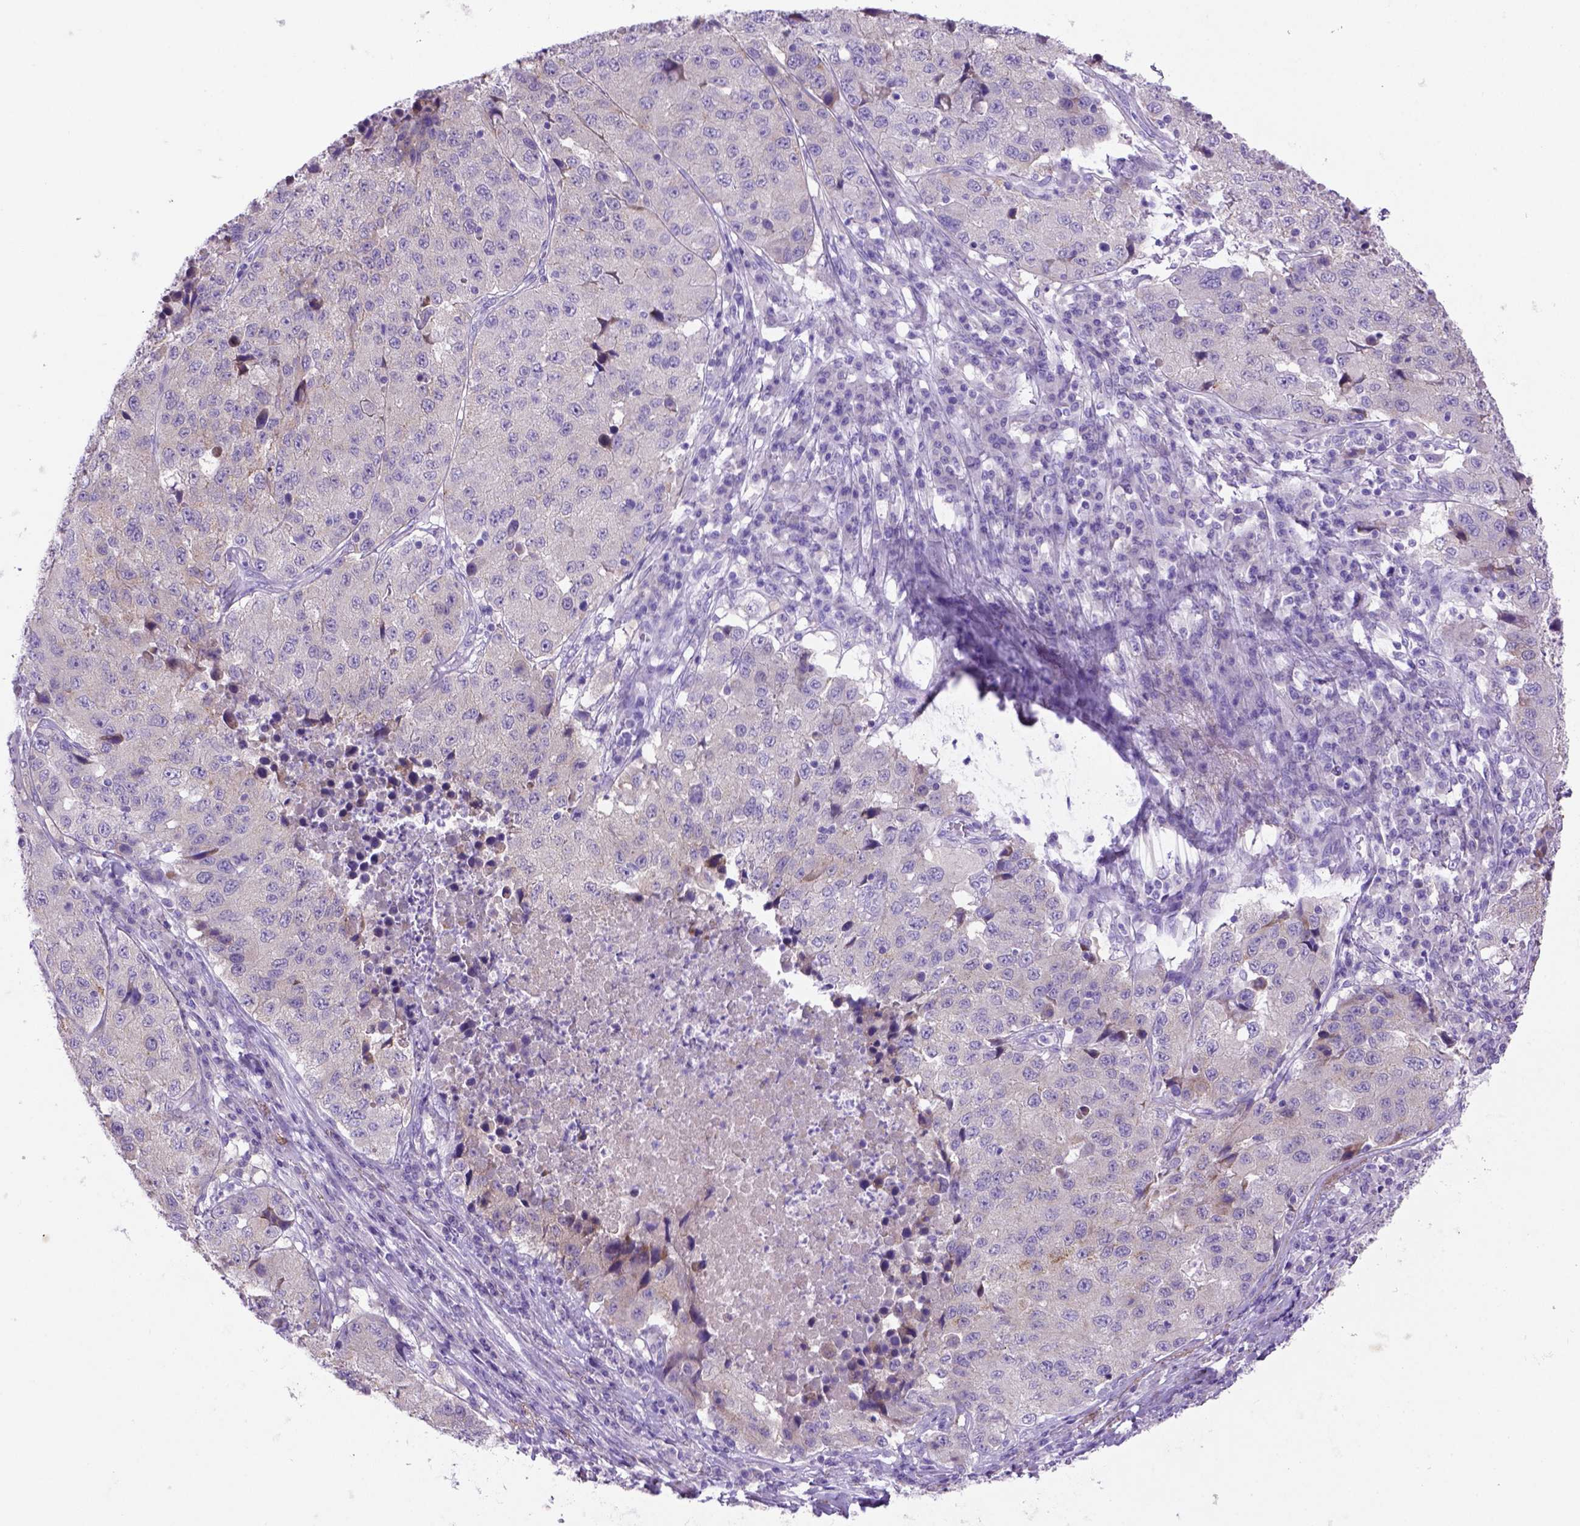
{"staining": {"intensity": "negative", "quantity": "none", "location": "none"}, "tissue": "stomach cancer", "cell_type": "Tumor cells", "image_type": "cancer", "snomed": [{"axis": "morphology", "description": "Adenocarcinoma, NOS"}, {"axis": "topography", "description": "Stomach"}], "caption": "Immunohistochemistry of stomach adenocarcinoma demonstrates no expression in tumor cells. (DAB (3,3'-diaminobenzidine) immunohistochemistry, high magnification).", "gene": "SIRPD", "patient": {"sex": "male", "age": 71}}